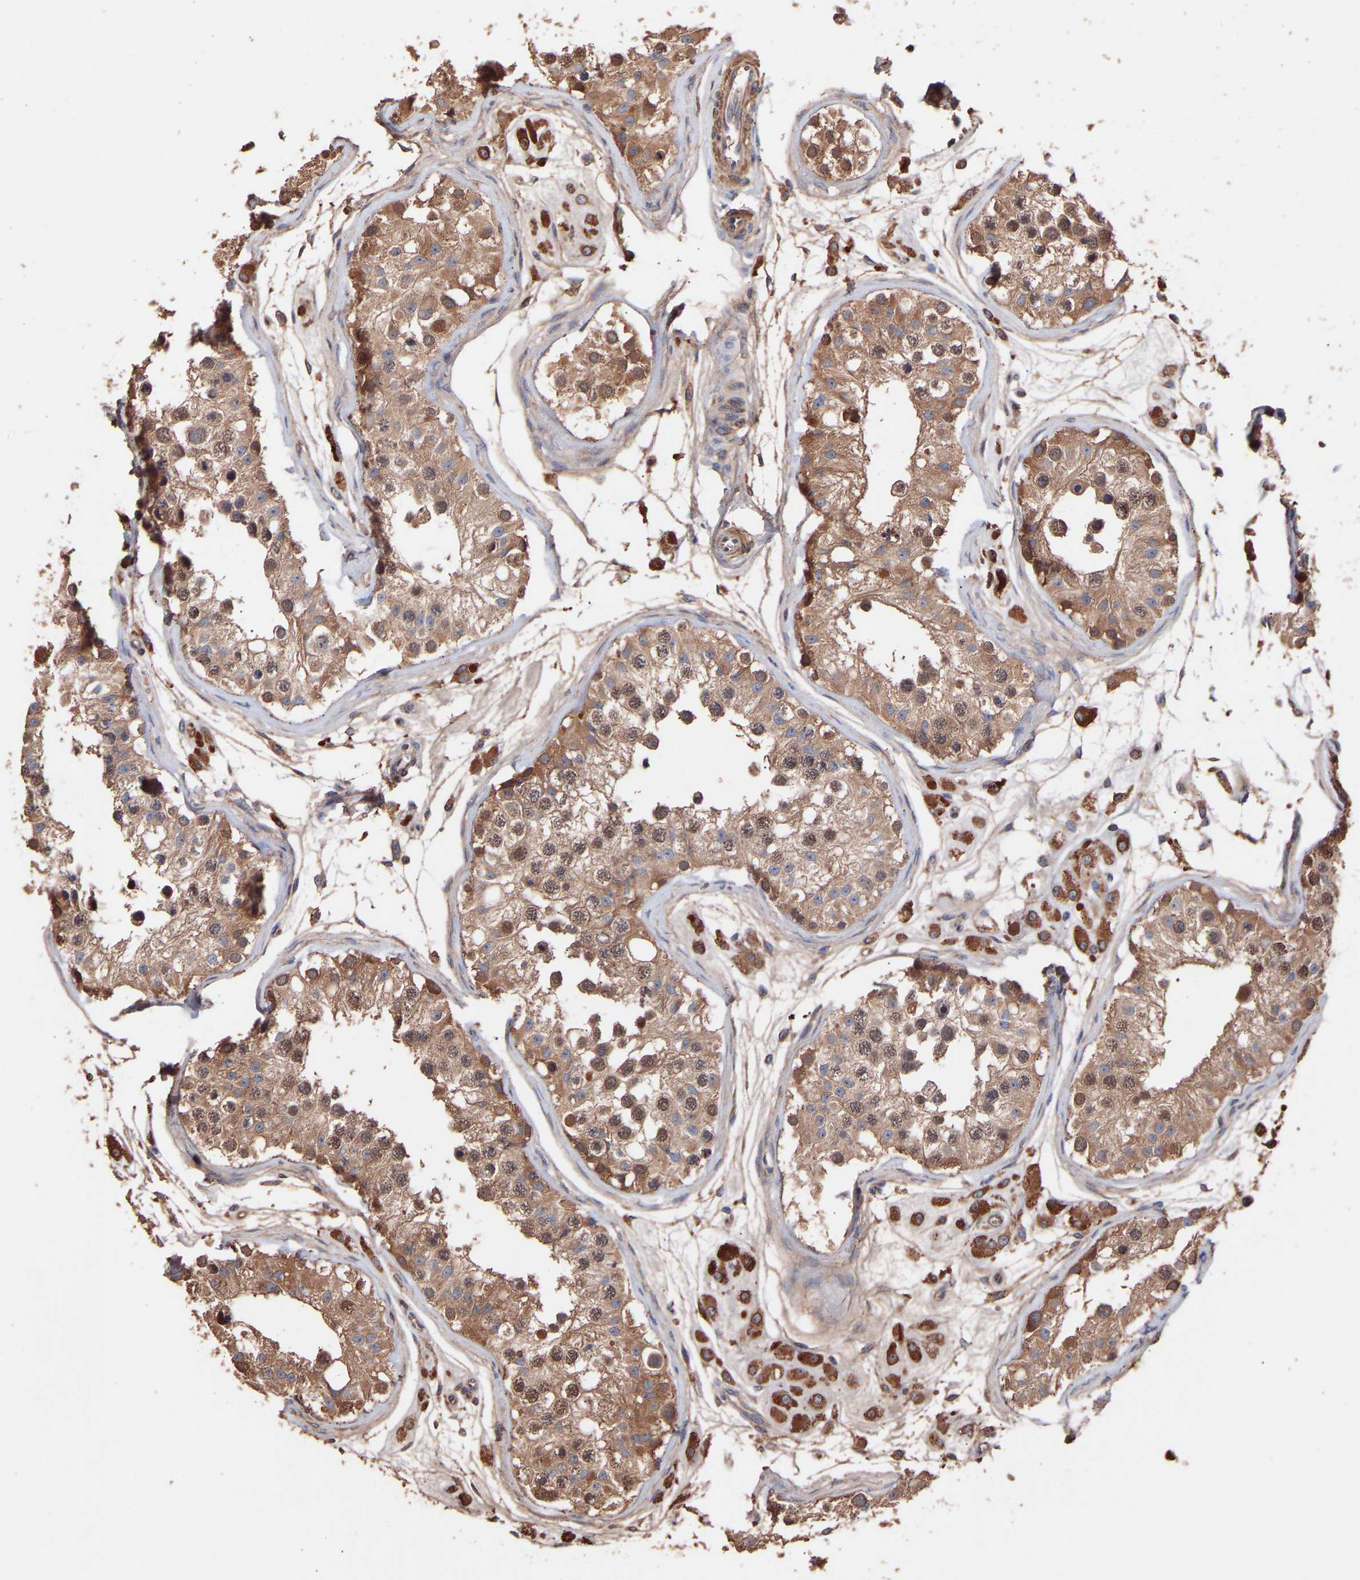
{"staining": {"intensity": "moderate", "quantity": ">75%", "location": "cytoplasmic/membranous"}, "tissue": "testis", "cell_type": "Cells in seminiferous ducts", "image_type": "normal", "snomed": [{"axis": "morphology", "description": "Normal tissue, NOS"}, {"axis": "morphology", "description": "Adenocarcinoma, metastatic, NOS"}, {"axis": "topography", "description": "Testis"}], "caption": "Moderate cytoplasmic/membranous protein staining is appreciated in about >75% of cells in seminiferous ducts in testis. Nuclei are stained in blue.", "gene": "TMEM268", "patient": {"sex": "male", "age": 26}}